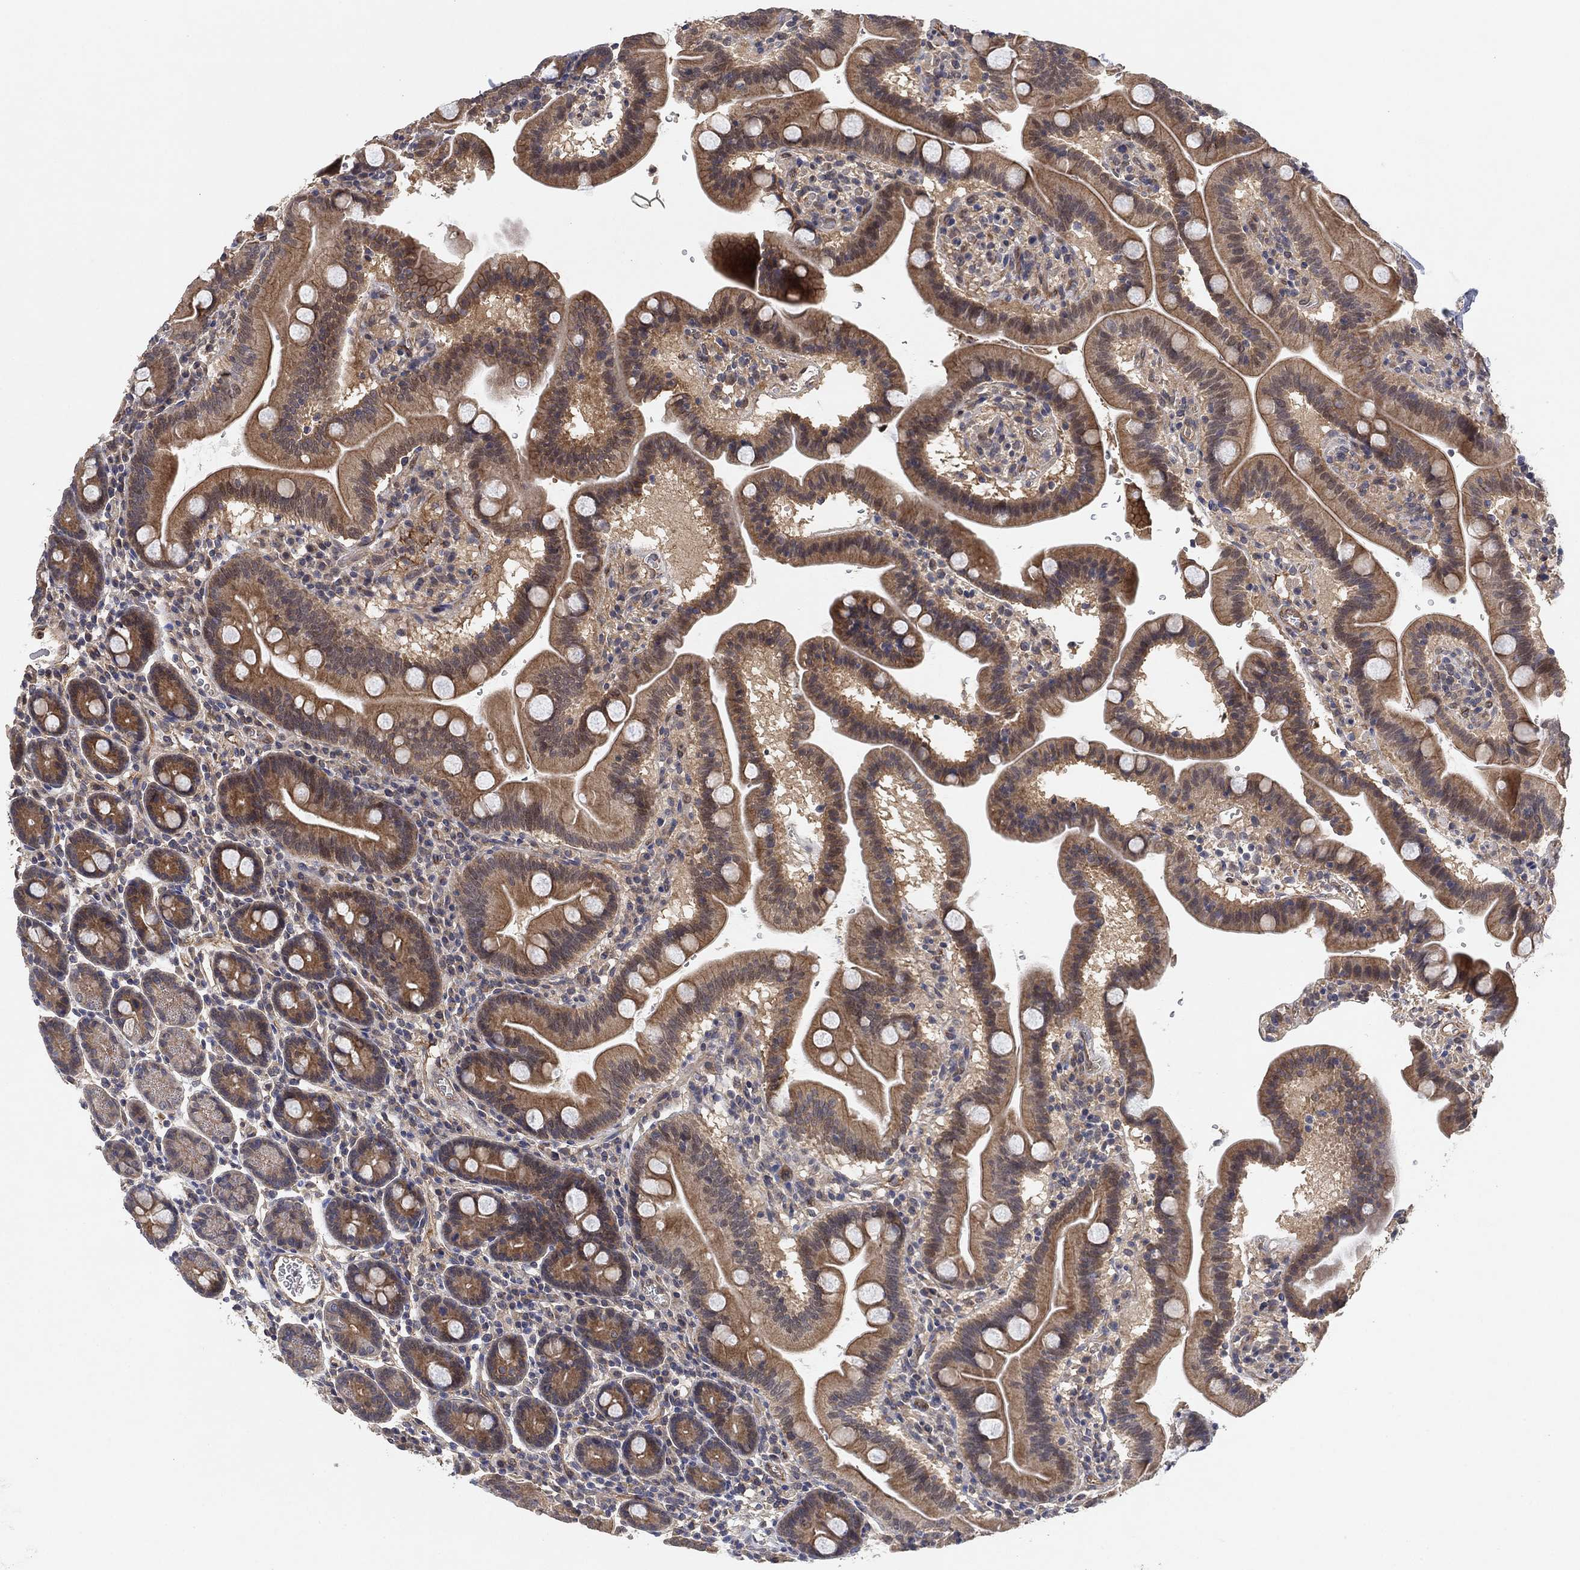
{"staining": {"intensity": "moderate", "quantity": ">75%", "location": "cytoplasmic/membranous"}, "tissue": "duodenum", "cell_type": "Glandular cells", "image_type": "normal", "snomed": [{"axis": "morphology", "description": "Normal tissue, NOS"}, {"axis": "topography", "description": "Duodenum"}], "caption": "Protein expression analysis of unremarkable human duodenum reveals moderate cytoplasmic/membranous positivity in about >75% of glandular cells. The staining was performed using DAB to visualize the protein expression in brown, while the nuclei were stained in blue with hematoxylin (Magnification: 20x).", "gene": "MCUR1", "patient": {"sex": "male", "age": 59}}